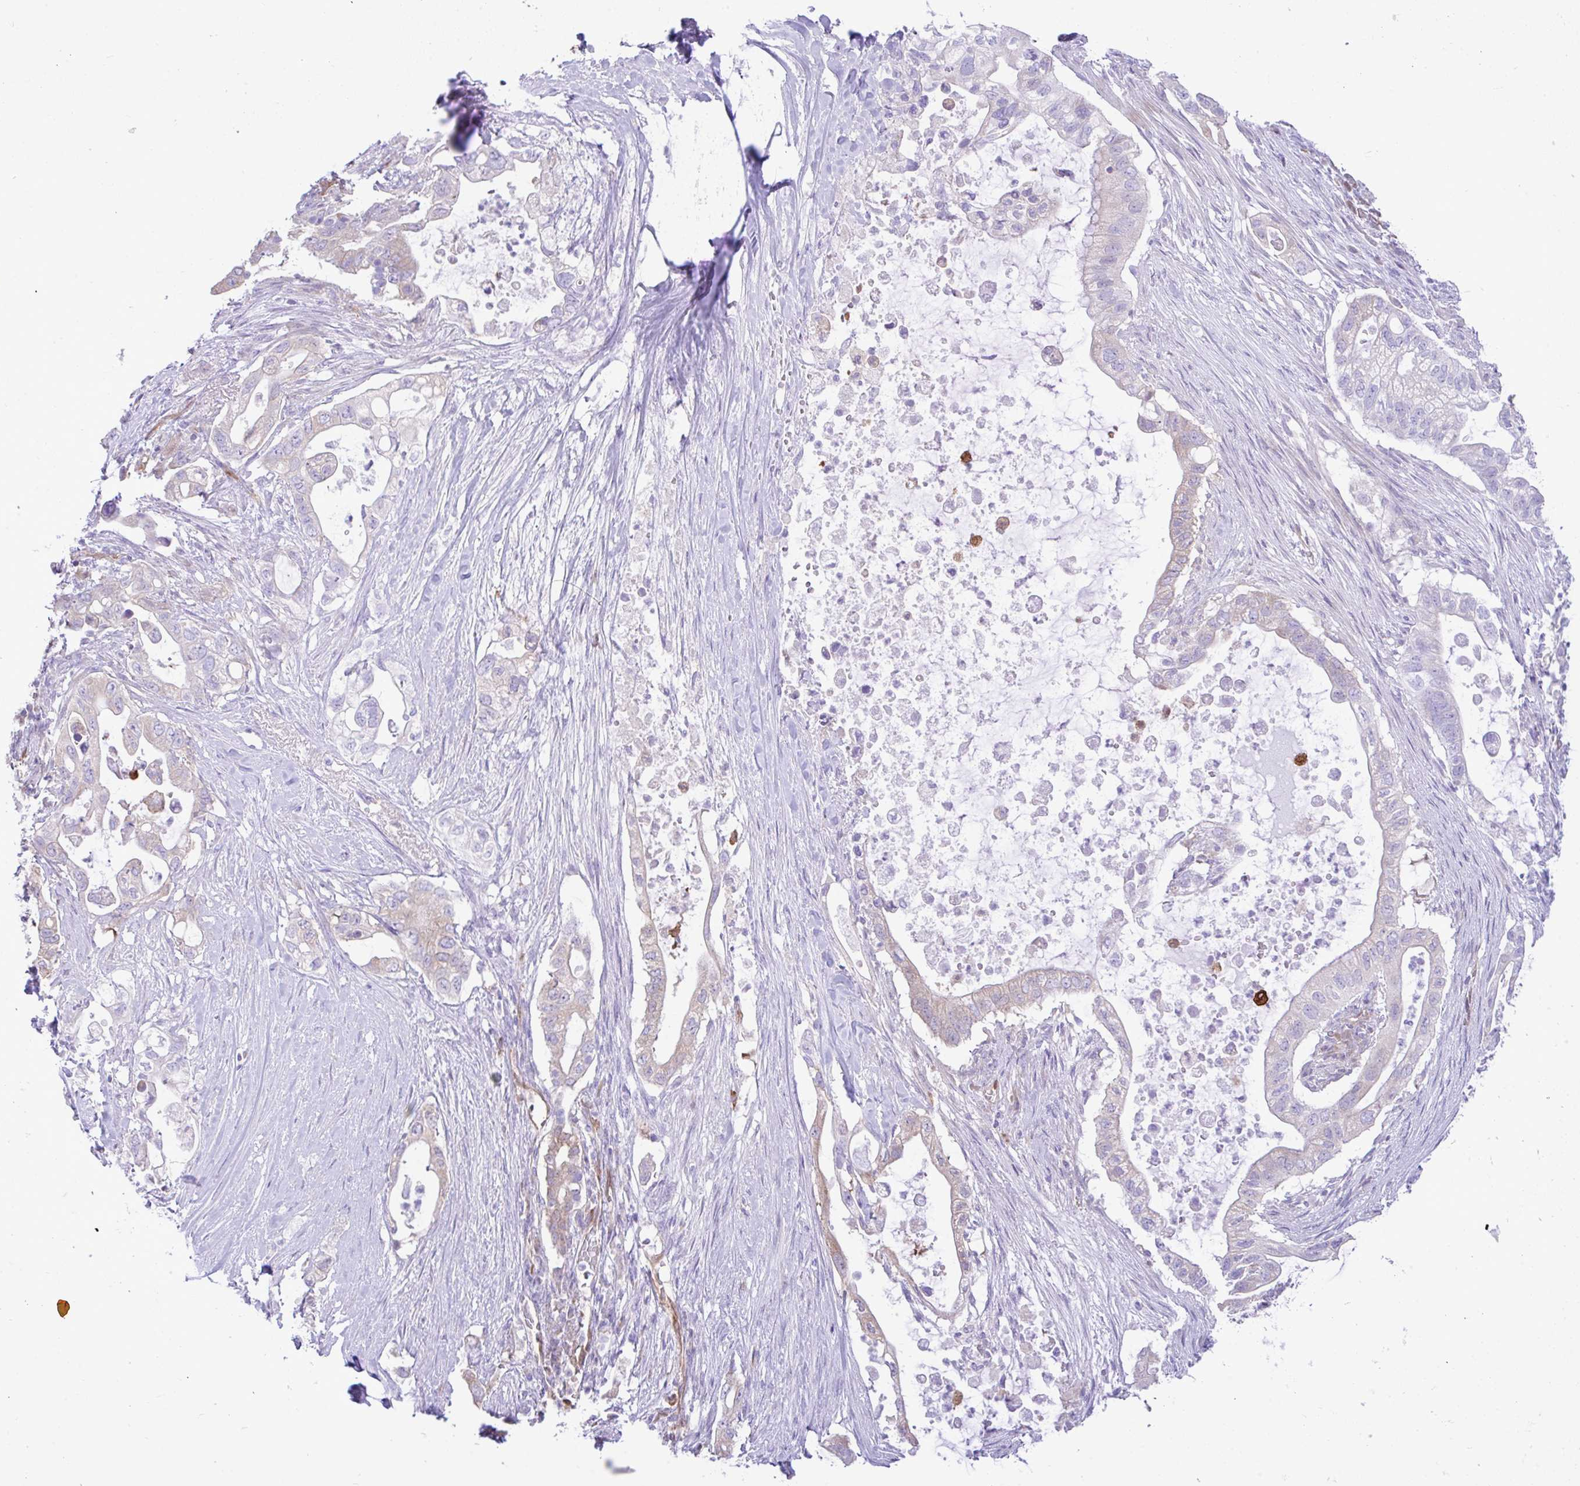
{"staining": {"intensity": "weak", "quantity": "<25%", "location": "cytoplasmic/membranous"}, "tissue": "pancreatic cancer", "cell_type": "Tumor cells", "image_type": "cancer", "snomed": [{"axis": "morphology", "description": "Adenocarcinoma, NOS"}, {"axis": "topography", "description": "Pancreas"}], "caption": "DAB immunohistochemical staining of pancreatic cancer (adenocarcinoma) reveals no significant staining in tumor cells.", "gene": "EEF1A2", "patient": {"sex": "female", "age": 72}}